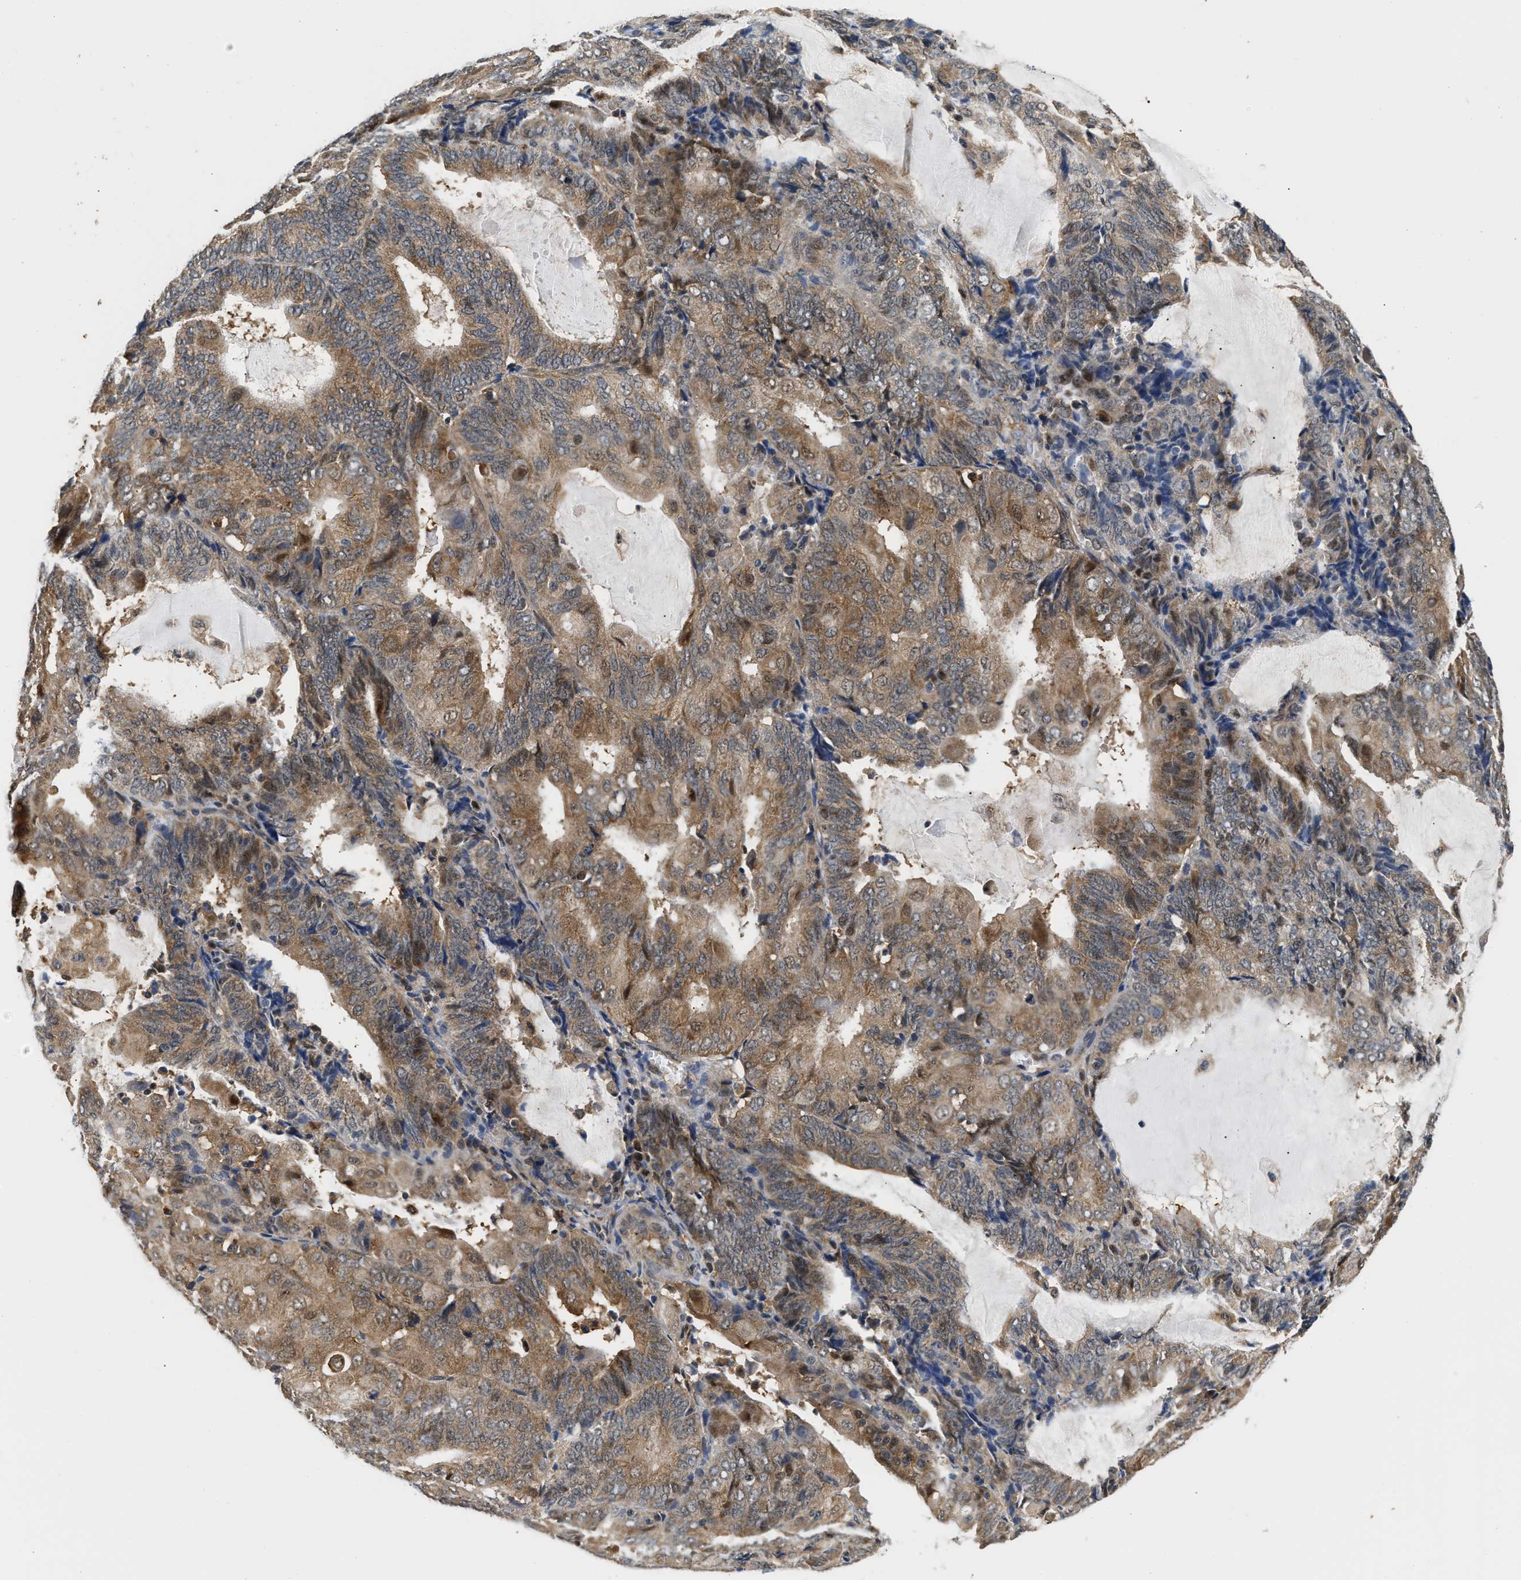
{"staining": {"intensity": "moderate", "quantity": ">75%", "location": "cytoplasmic/membranous,nuclear"}, "tissue": "endometrial cancer", "cell_type": "Tumor cells", "image_type": "cancer", "snomed": [{"axis": "morphology", "description": "Adenocarcinoma, NOS"}, {"axis": "topography", "description": "Endometrium"}], "caption": "This histopathology image displays IHC staining of human endometrial cancer, with medium moderate cytoplasmic/membranous and nuclear expression in approximately >75% of tumor cells.", "gene": "LARP6", "patient": {"sex": "female", "age": 81}}